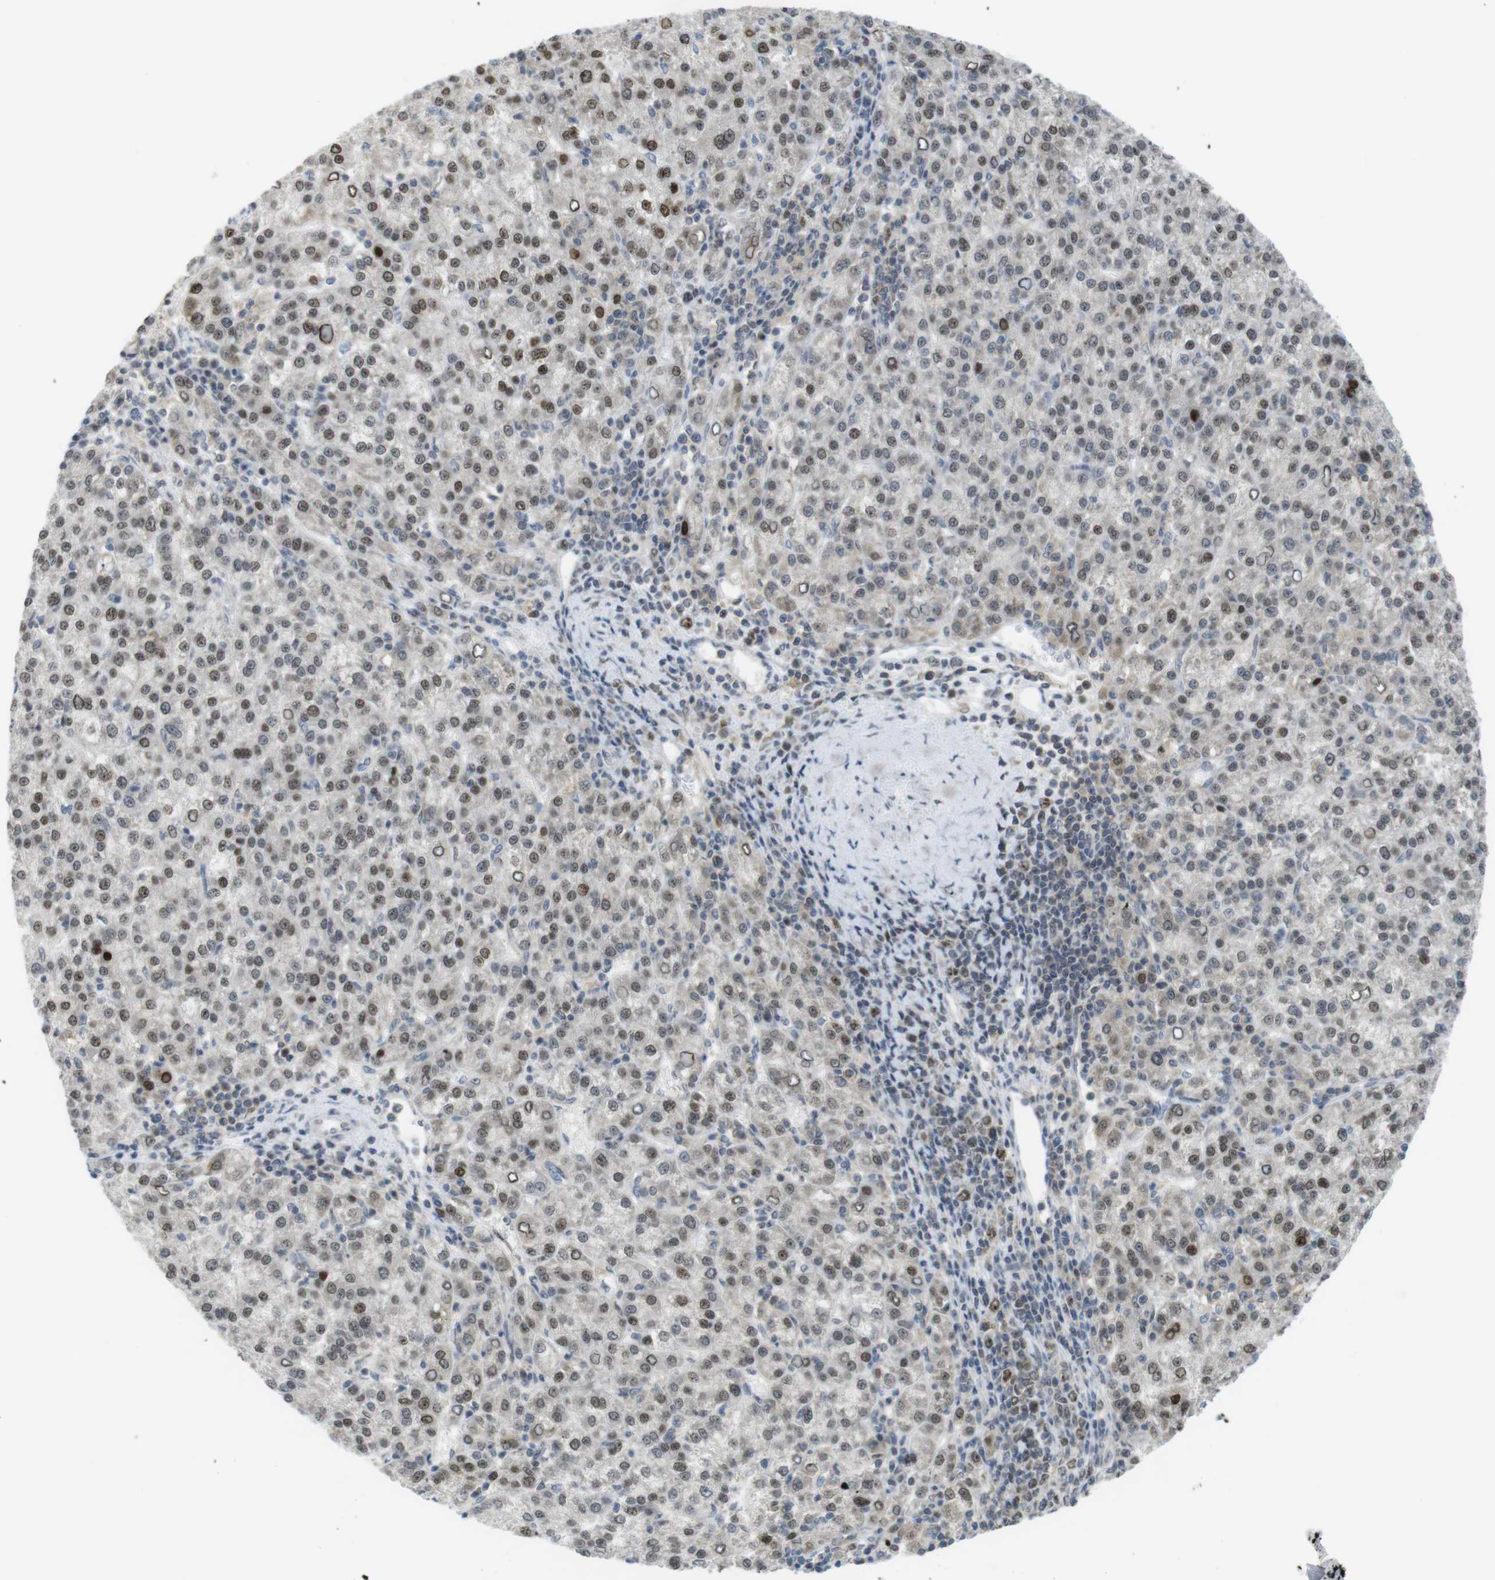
{"staining": {"intensity": "strong", "quantity": "25%-75%", "location": "nuclear"}, "tissue": "liver cancer", "cell_type": "Tumor cells", "image_type": "cancer", "snomed": [{"axis": "morphology", "description": "Carcinoma, Hepatocellular, NOS"}, {"axis": "topography", "description": "Liver"}], "caption": "Protein expression analysis of human hepatocellular carcinoma (liver) reveals strong nuclear expression in about 25%-75% of tumor cells.", "gene": "RCC1", "patient": {"sex": "female", "age": 58}}